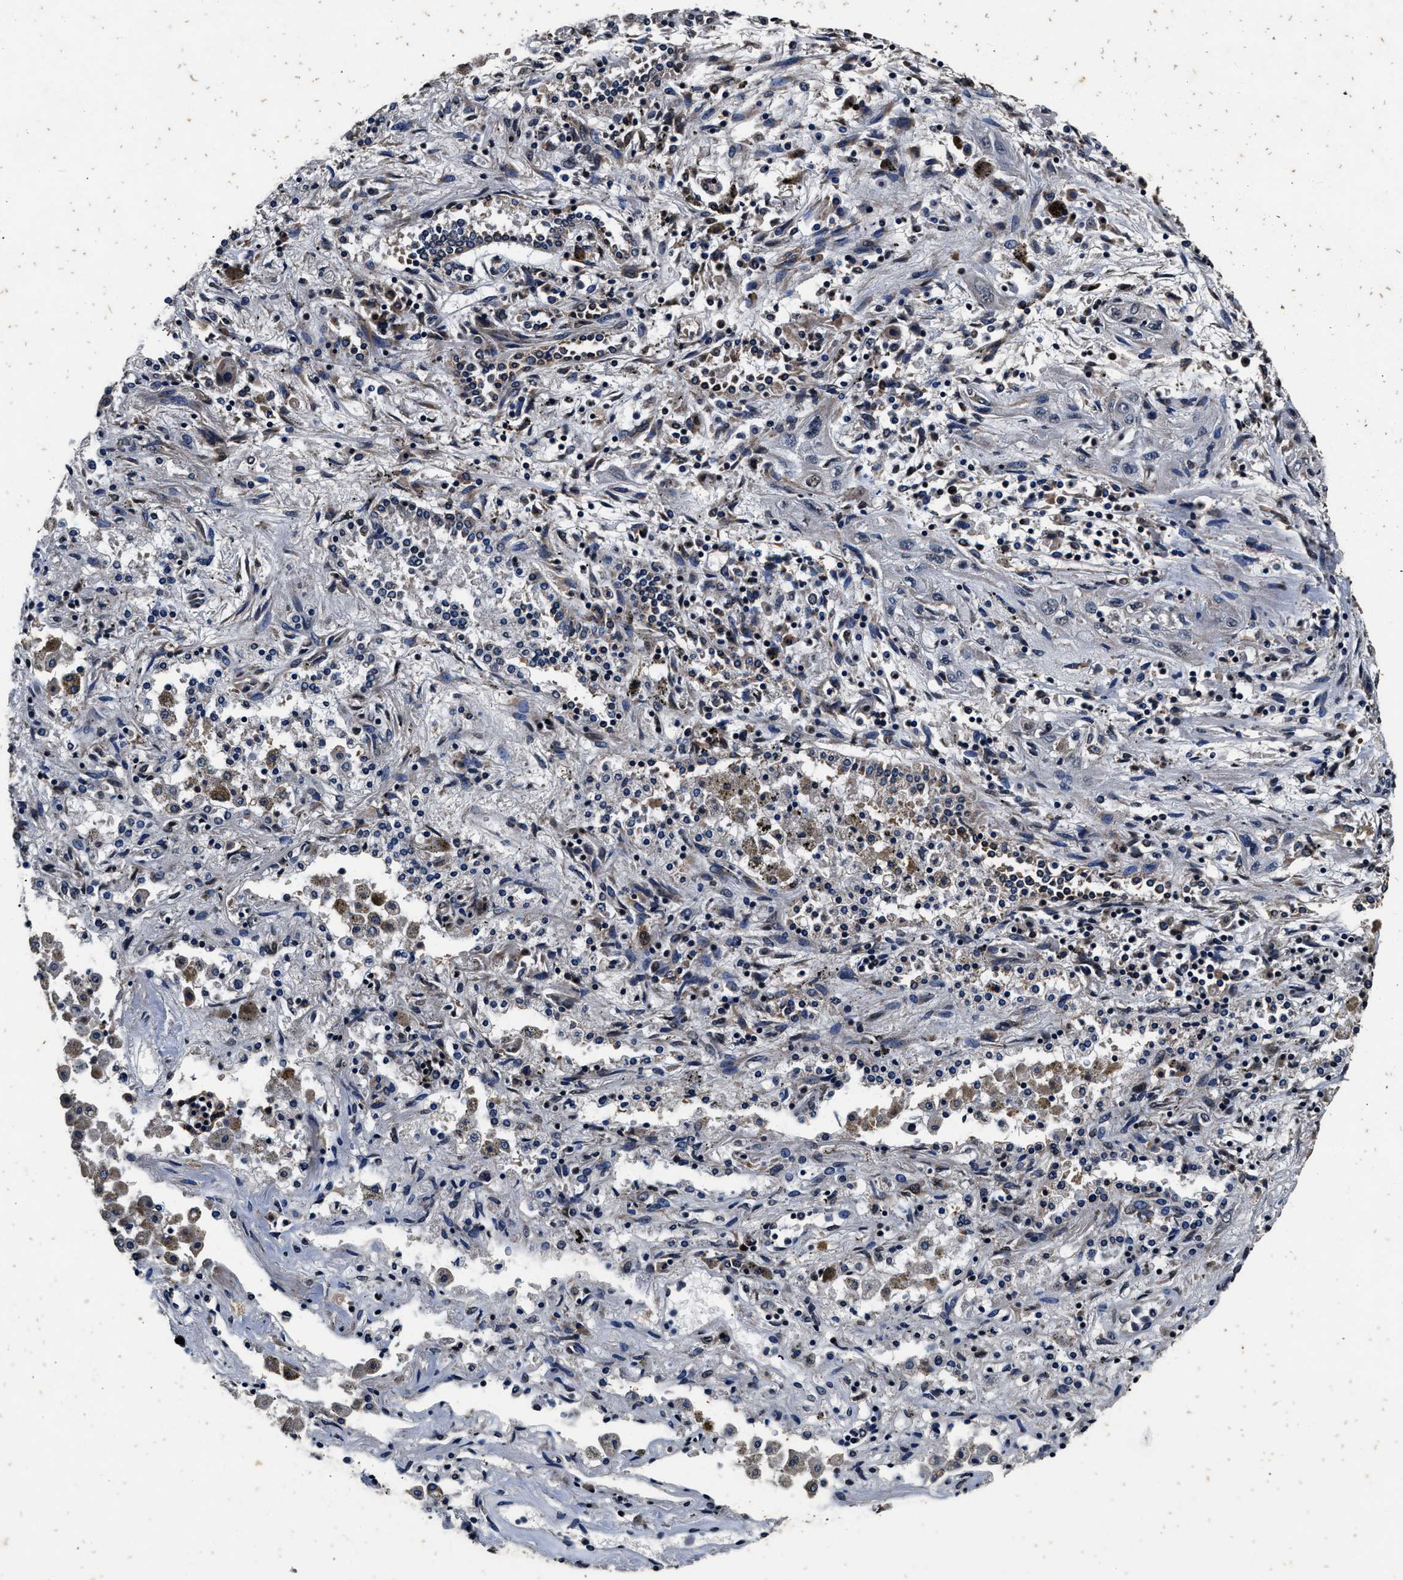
{"staining": {"intensity": "negative", "quantity": "none", "location": "none"}, "tissue": "lung cancer", "cell_type": "Tumor cells", "image_type": "cancer", "snomed": [{"axis": "morphology", "description": "Squamous cell carcinoma, NOS"}, {"axis": "topography", "description": "Lung"}], "caption": "Immunohistochemistry image of human lung cancer (squamous cell carcinoma) stained for a protein (brown), which exhibits no expression in tumor cells.", "gene": "CSTF1", "patient": {"sex": "female", "age": 47}}